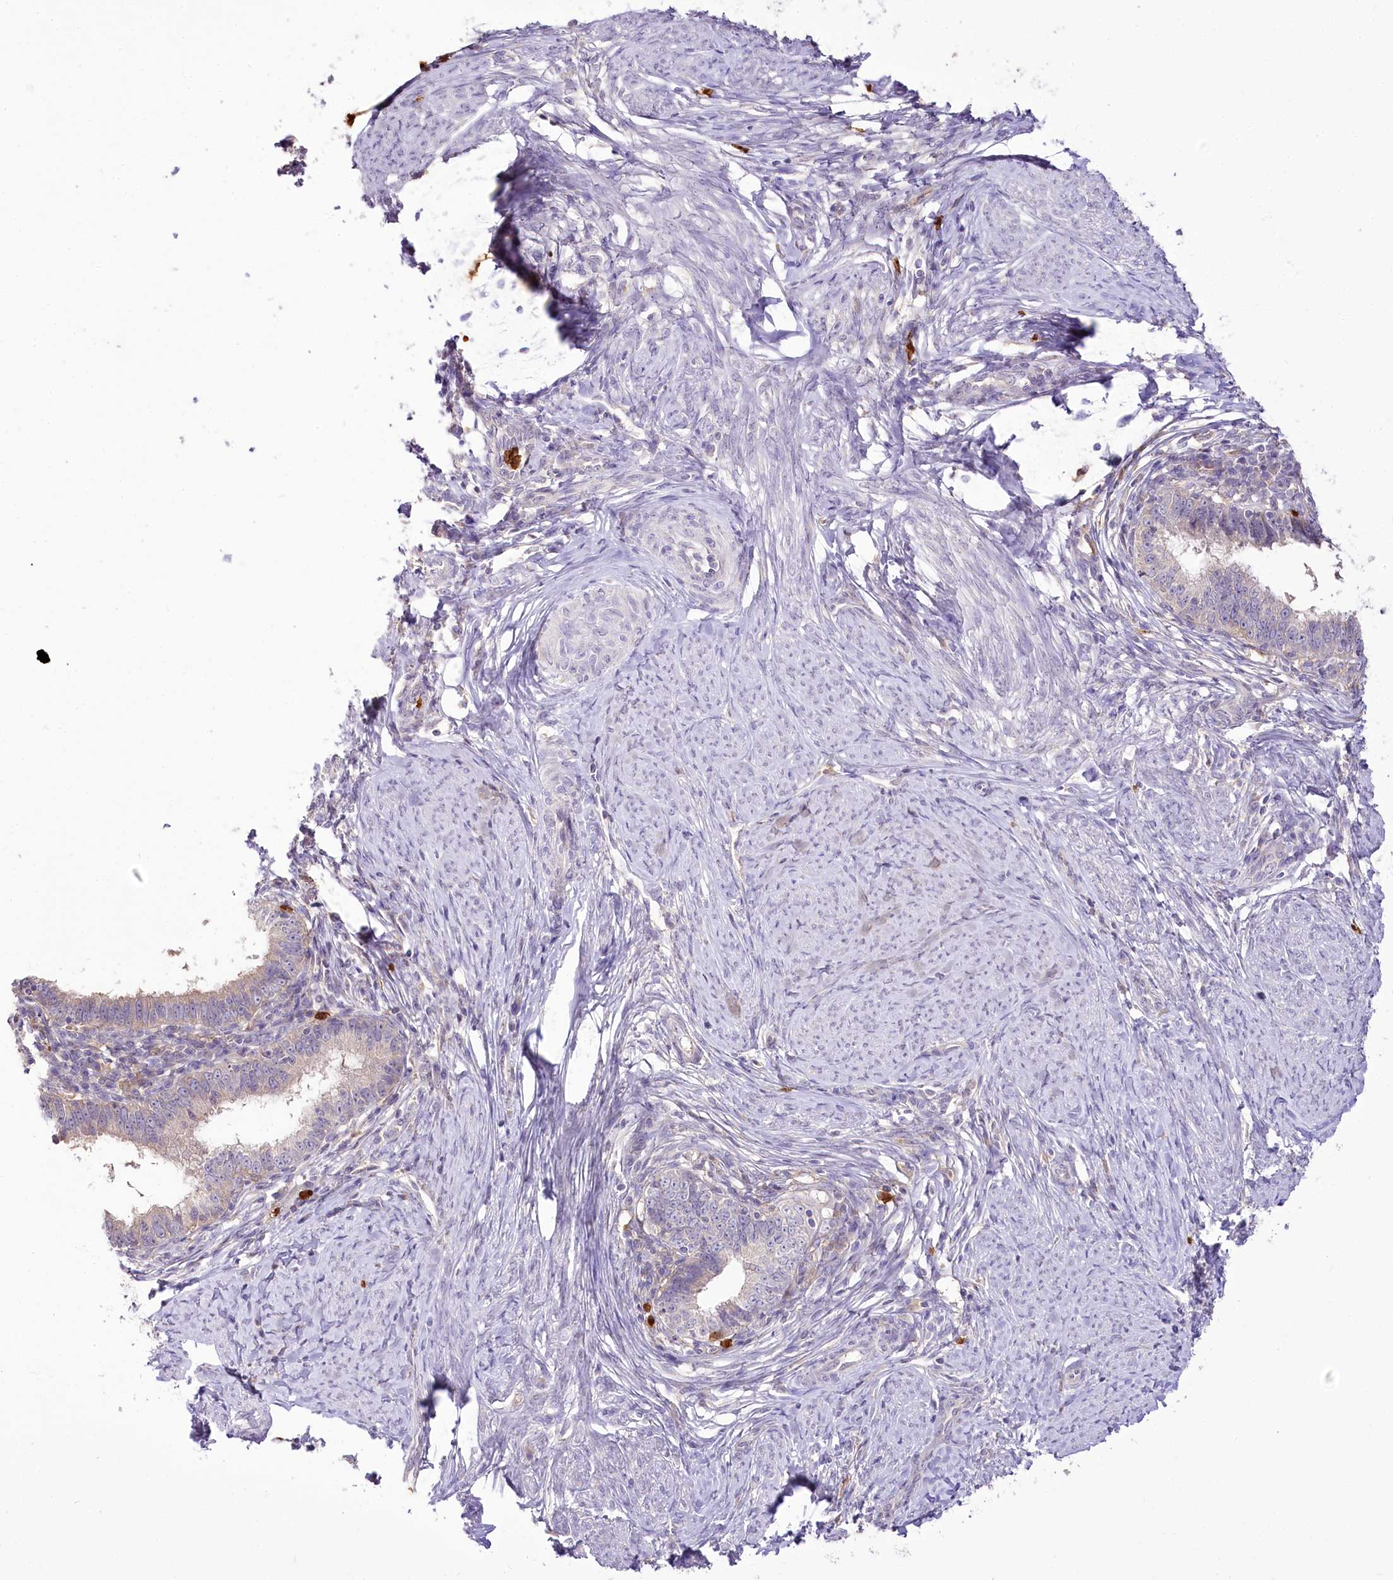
{"staining": {"intensity": "negative", "quantity": "none", "location": "none"}, "tissue": "cervical cancer", "cell_type": "Tumor cells", "image_type": "cancer", "snomed": [{"axis": "morphology", "description": "Adenocarcinoma, NOS"}, {"axis": "topography", "description": "Cervix"}], "caption": "Tumor cells show no significant positivity in cervical cancer (adenocarcinoma).", "gene": "DPYD", "patient": {"sex": "female", "age": 36}}